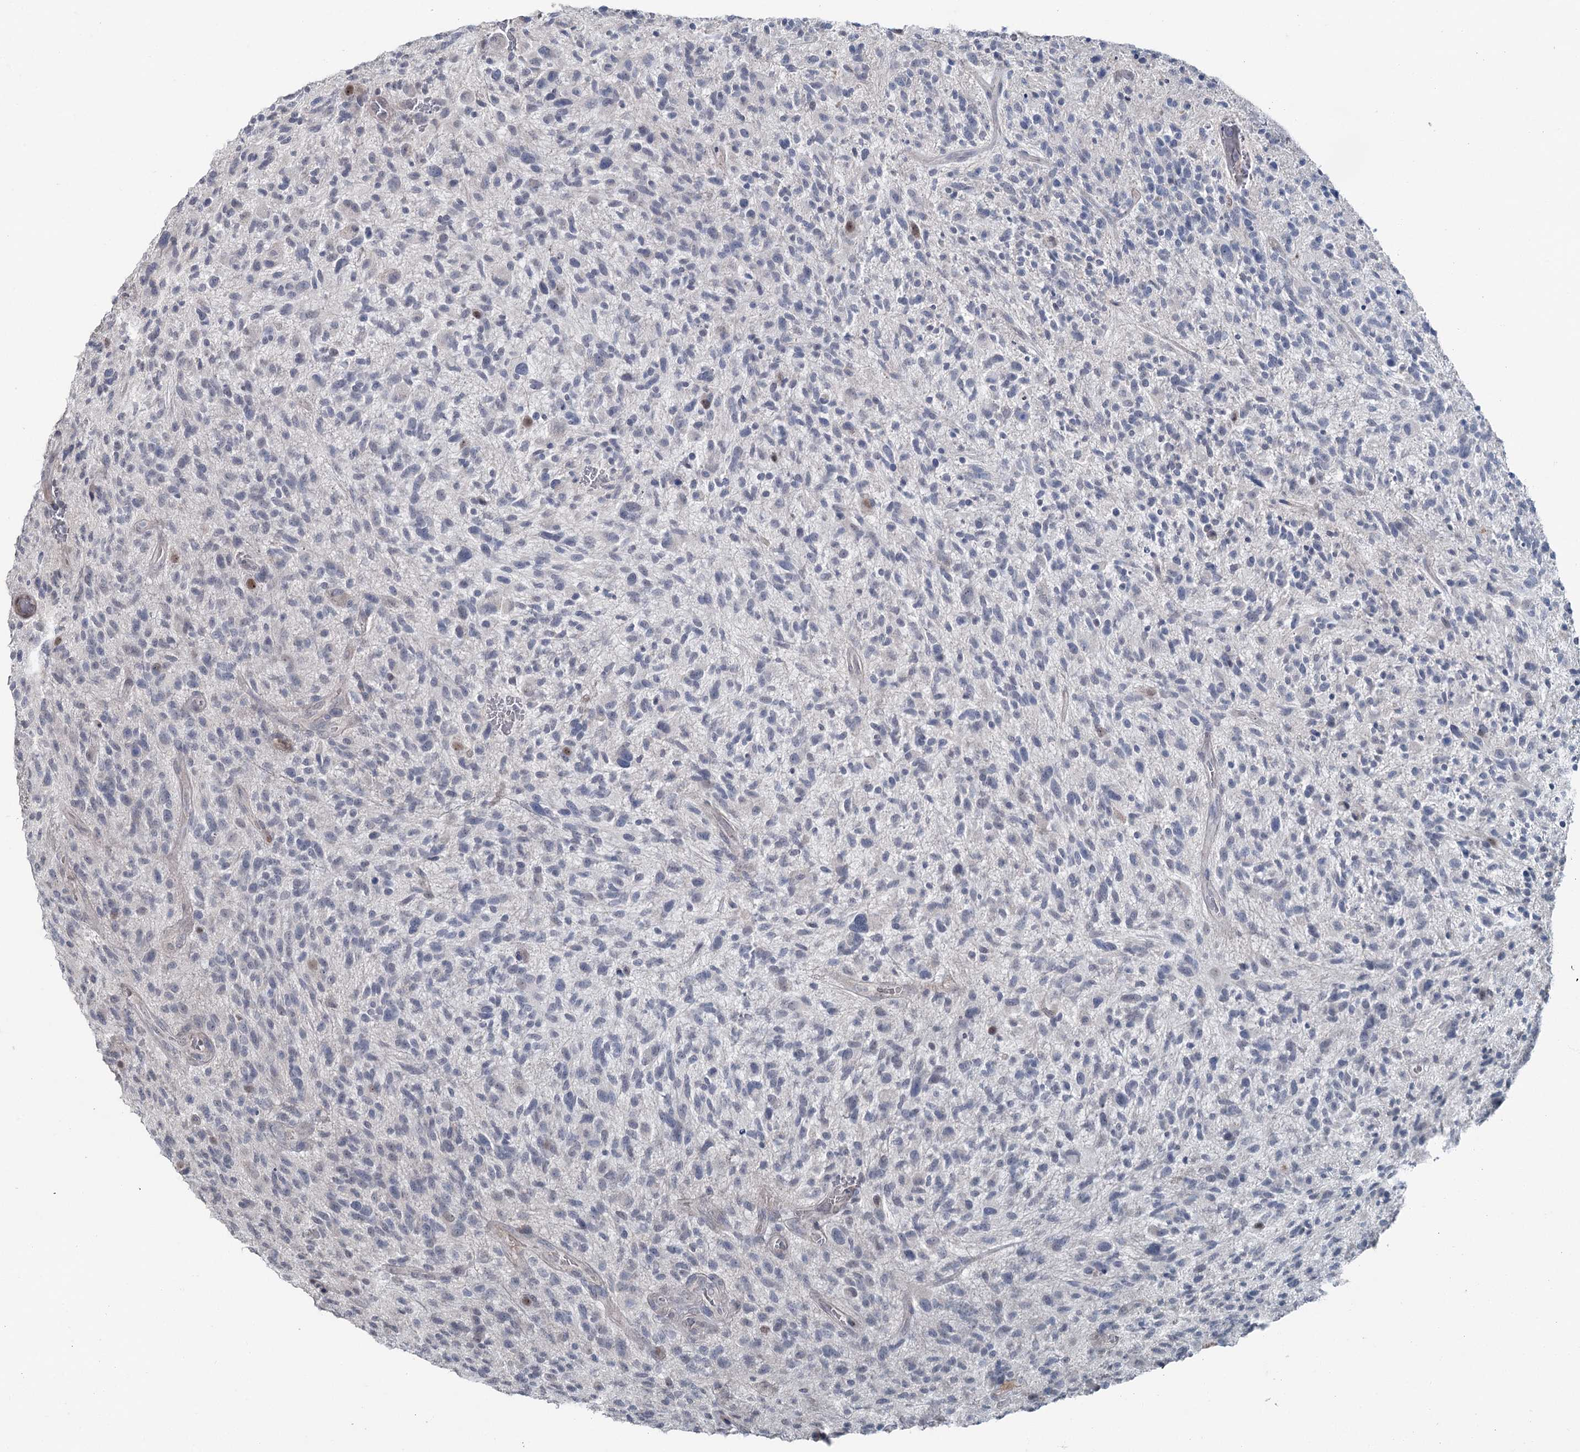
{"staining": {"intensity": "negative", "quantity": "none", "location": "none"}, "tissue": "glioma", "cell_type": "Tumor cells", "image_type": "cancer", "snomed": [{"axis": "morphology", "description": "Glioma, malignant, High grade"}, {"axis": "topography", "description": "Brain"}], "caption": "This is a photomicrograph of immunohistochemistry (IHC) staining of malignant glioma (high-grade), which shows no staining in tumor cells.", "gene": "FAM120B", "patient": {"sex": "male", "age": 47}}